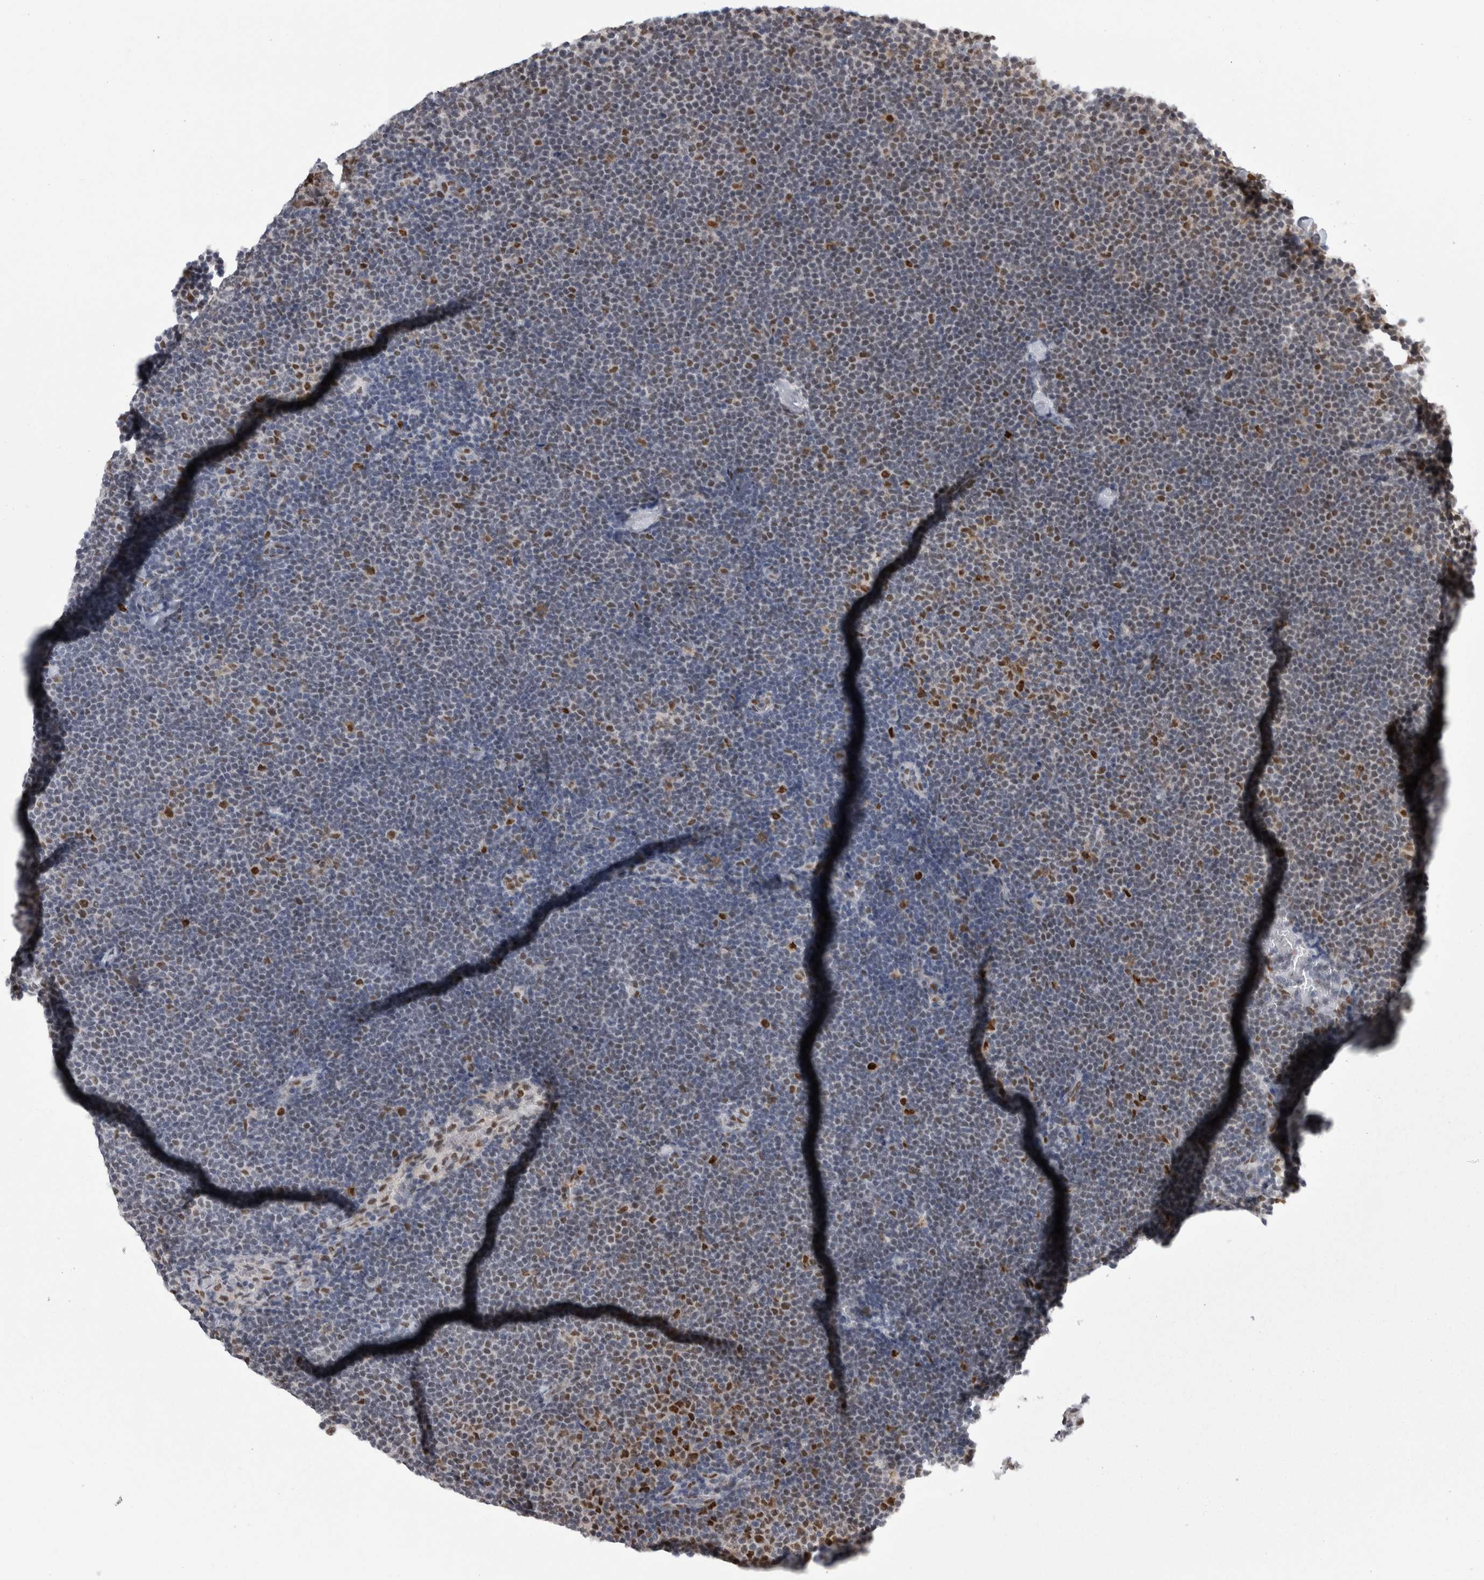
{"staining": {"intensity": "moderate", "quantity": "25%-75%", "location": "nuclear"}, "tissue": "lymphoma", "cell_type": "Tumor cells", "image_type": "cancer", "snomed": [{"axis": "morphology", "description": "Malignant lymphoma, non-Hodgkin's type, Low grade"}, {"axis": "topography", "description": "Lymph node"}], "caption": "IHC image of neoplastic tissue: lymphoma stained using immunohistochemistry displays medium levels of moderate protein expression localized specifically in the nuclear of tumor cells, appearing as a nuclear brown color.", "gene": "C1orf54", "patient": {"sex": "female", "age": 53}}